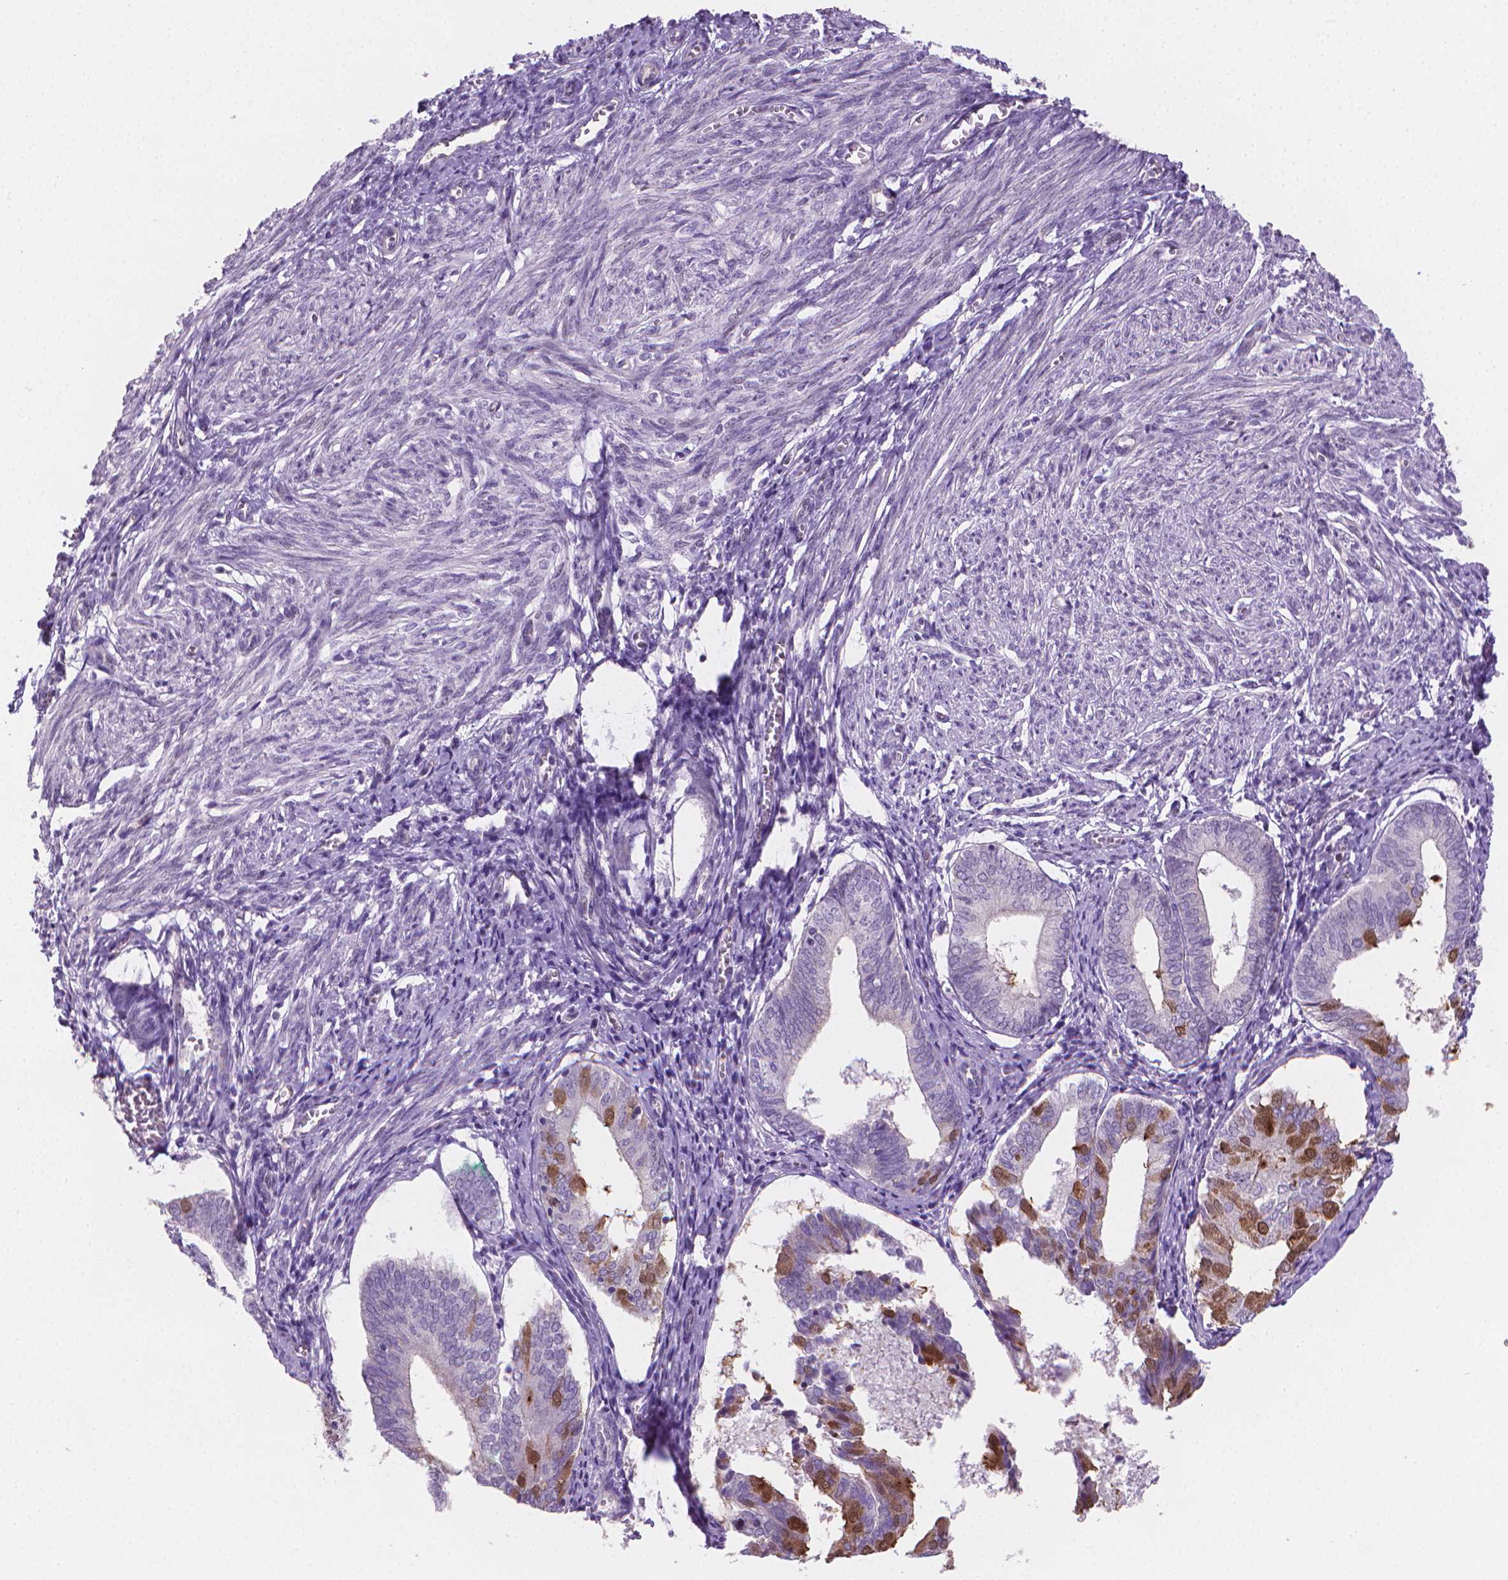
{"staining": {"intensity": "negative", "quantity": "none", "location": "none"}, "tissue": "endometrium", "cell_type": "Cells in endometrial stroma", "image_type": "normal", "snomed": [{"axis": "morphology", "description": "Normal tissue, NOS"}, {"axis": "topography", "description": "Endometrium"}], "caption": "The photomicrograph shows no significant staining in cells in endometrial stroma of endometrium.", "gene": "CLXN", "patient": {"sex": "female", "age": 50}}